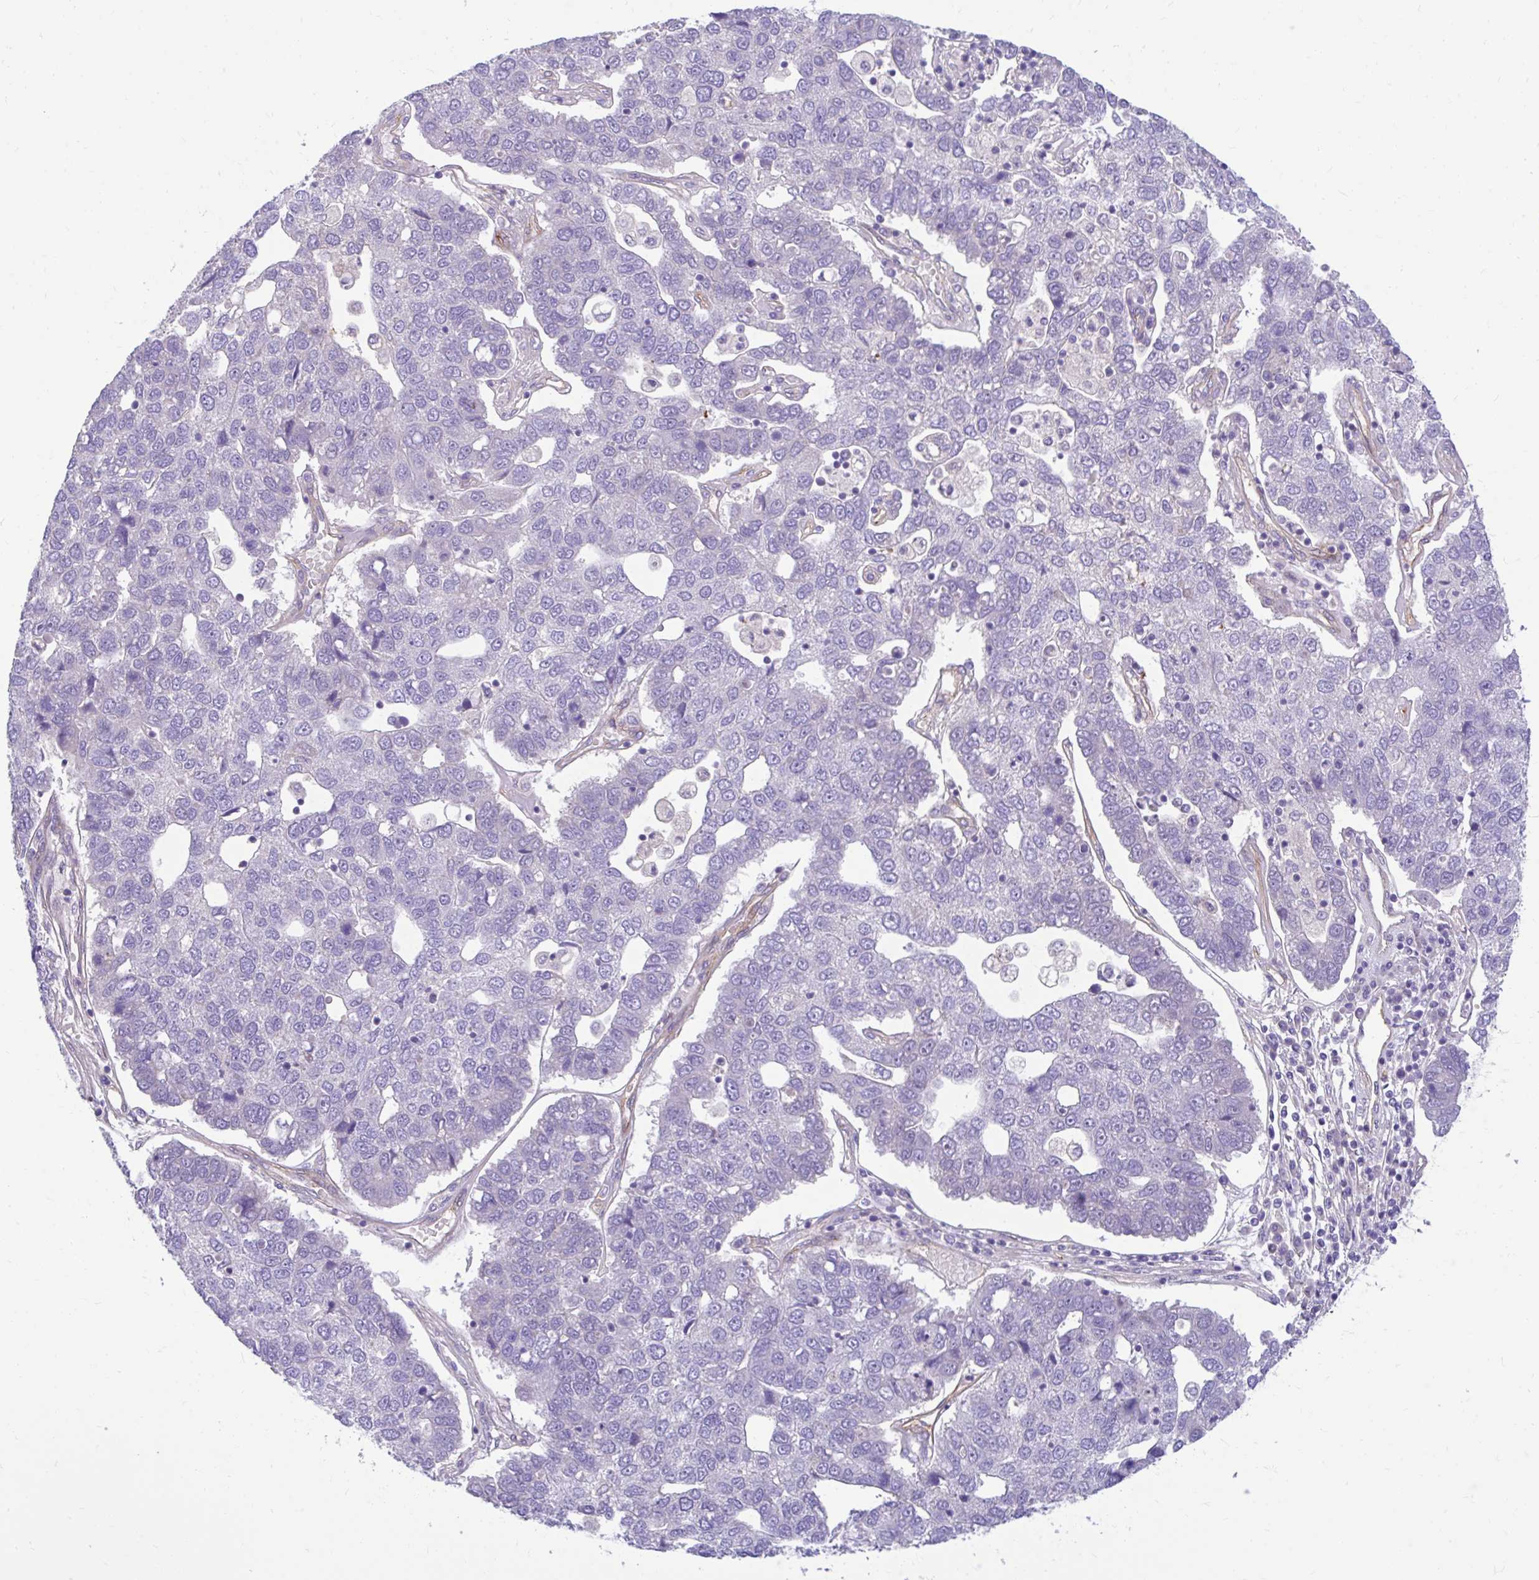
{"staining": {"intensity": "negative", "quantity": "none", "location": "none"}, "tissue": "pancreatic cancer", "cell_type": "Tumor cells", "image_type": "cancer", "snomed": [{"axis": "morphology", "description": "Adenocarcinoma, NOS"}, {"axis": "topography", "description": "Pancreas"}], "caption": "This is an immunohistochemistry image of pancreatic adenocarcinoma. There is no expression in tumor cells.", "gene": "ESPNL", "patient": {"sex": "female", "age": 61}}